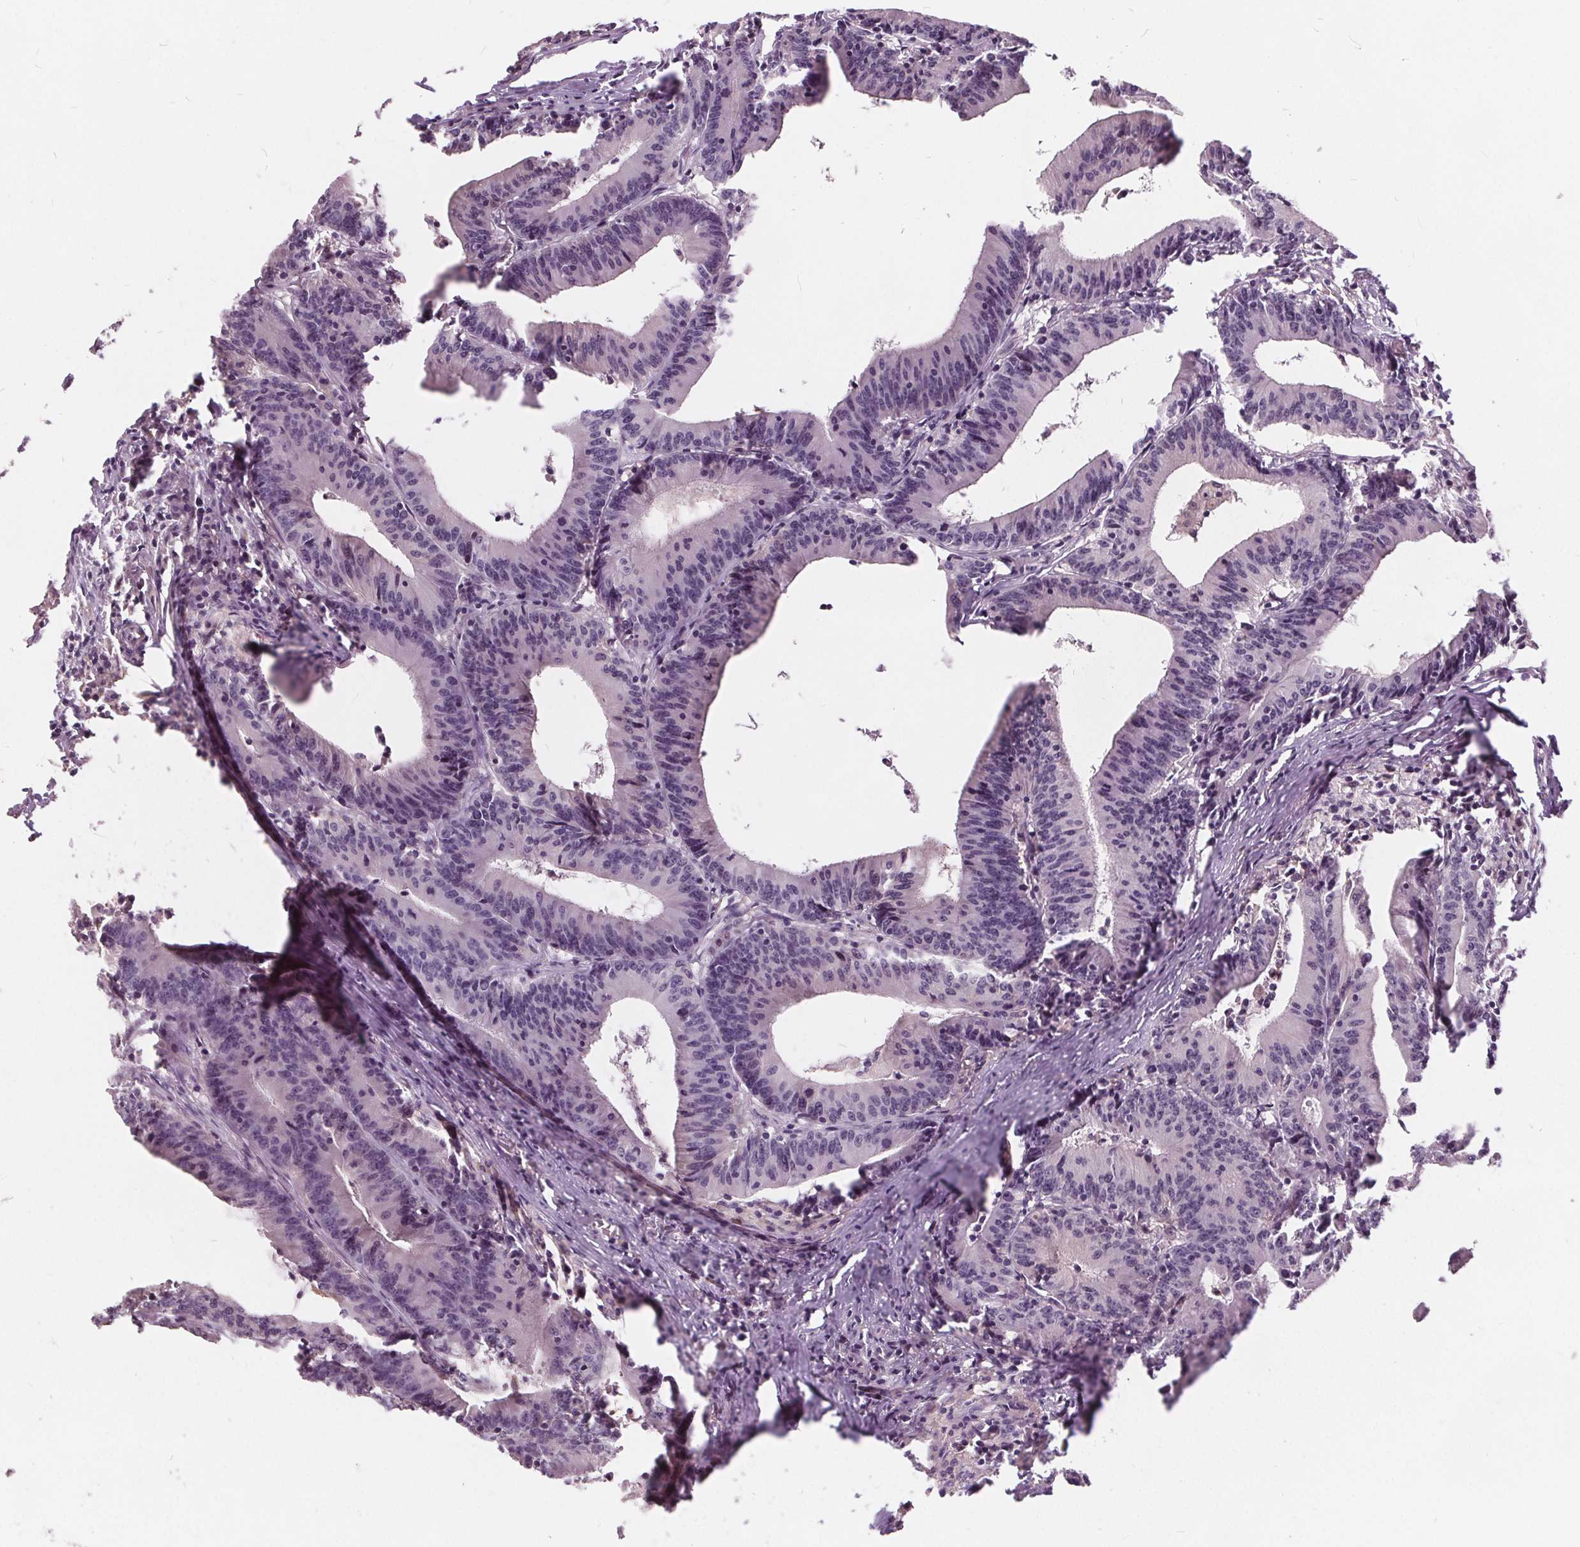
{"staining": {"intensity": "negative", "quantity": "none", "location": "none"}, "tissue": "colorectal cancer", "cell_type": "Tumor cells", "image_type": "cancer", "snomed": [{"axis": "morphology", "description": "Adenocarcinoma, NOS"}, {"axis": "topography", "description": "Colon"}], "caption": "DAB immunohistochemical staining of adenocarcinoma (colorectal) exhibits no significant staining in tumor cells.", "gene": "HAAO", "patient": {"sex": "female", "age": 78}}